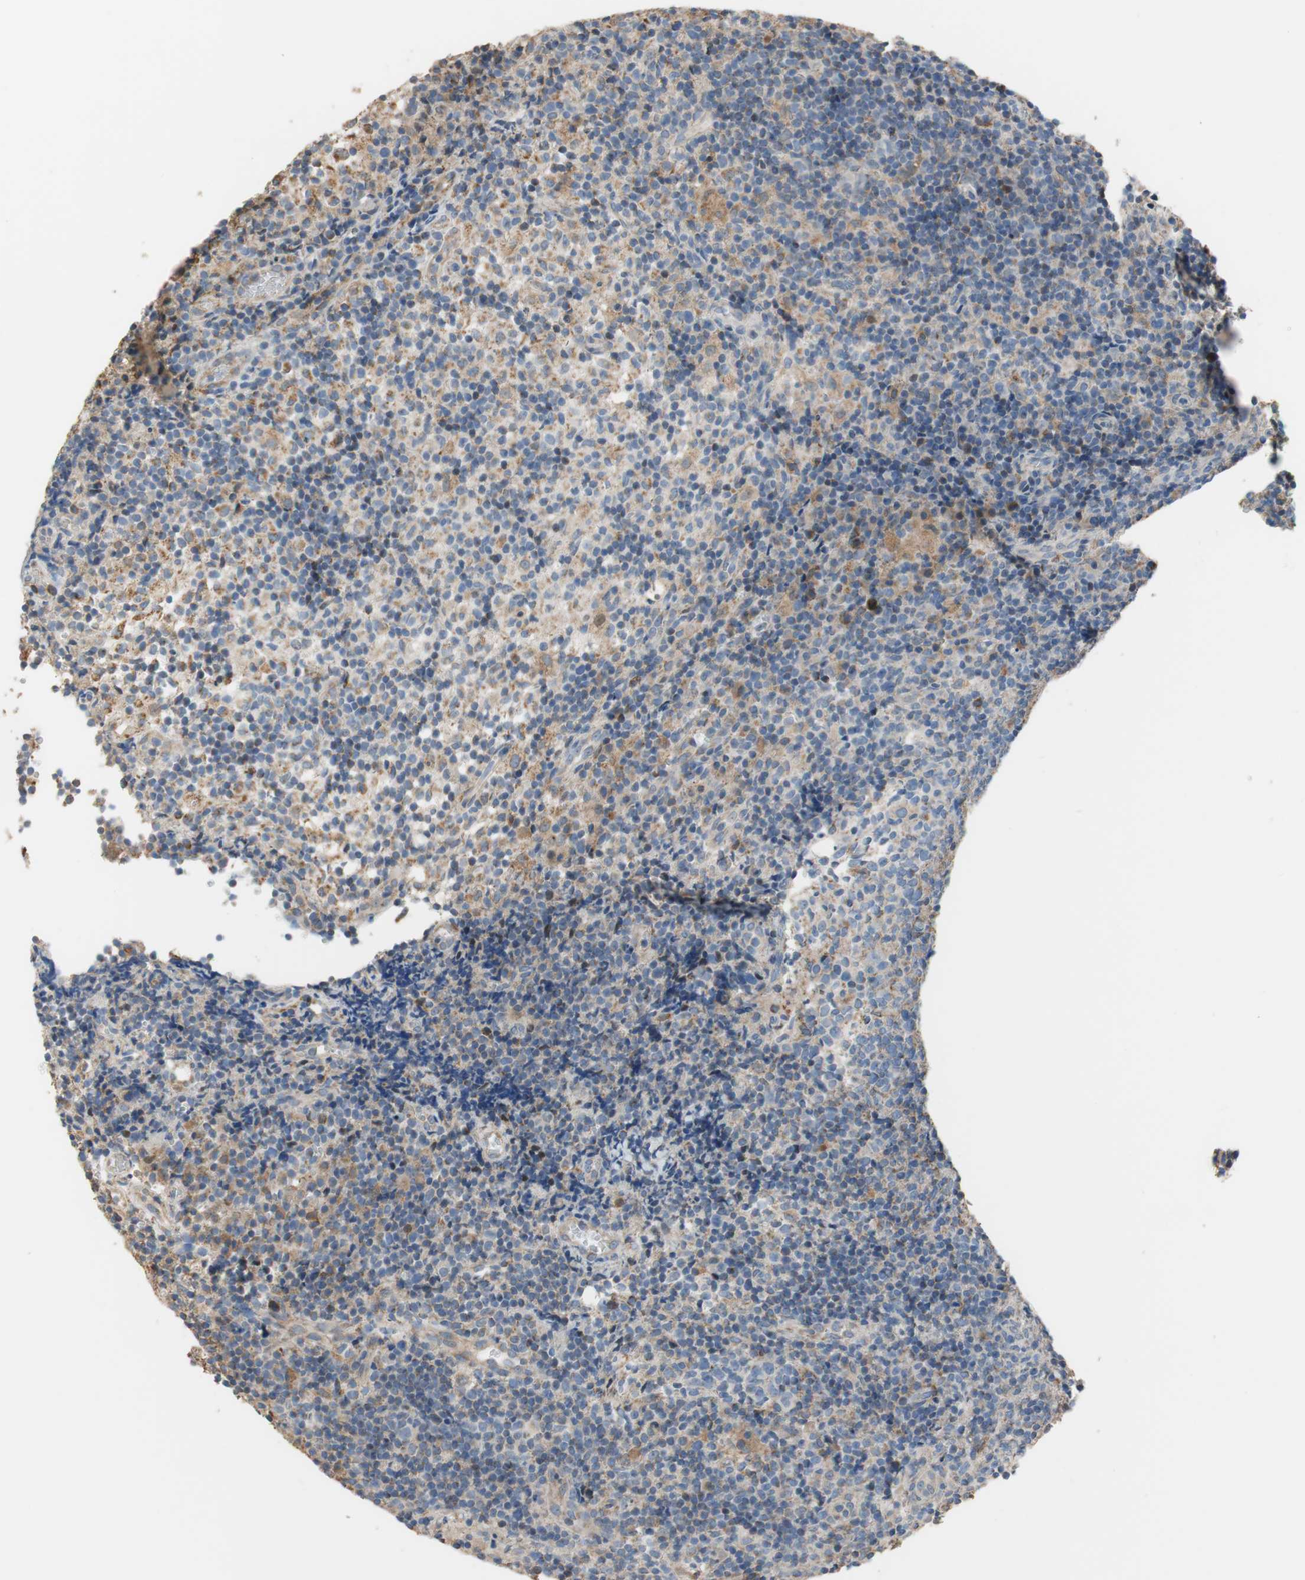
{"staining": {"intensity": "moderate", "quantity": "<25%", "location": "cytoplasmic/membranous"}, "tissue": "lymph node", "cell_type": "Germinal center cells", "image_type": "normal", "snomed": [{"axis": "morphology", "description": "Normal tissue, NOS"}, {"axis": "morphology", "description": "Inflammation, NOS"}, {"axis": "topography", "description": "Lymph node"}], "caption": "Moderate cytoplasmic/membranous protein staining is seen in about <25% of germinal center cells in lymph node.", "gene": "ALDH1A2", "patient": {"sex": "male", "age": 55}}